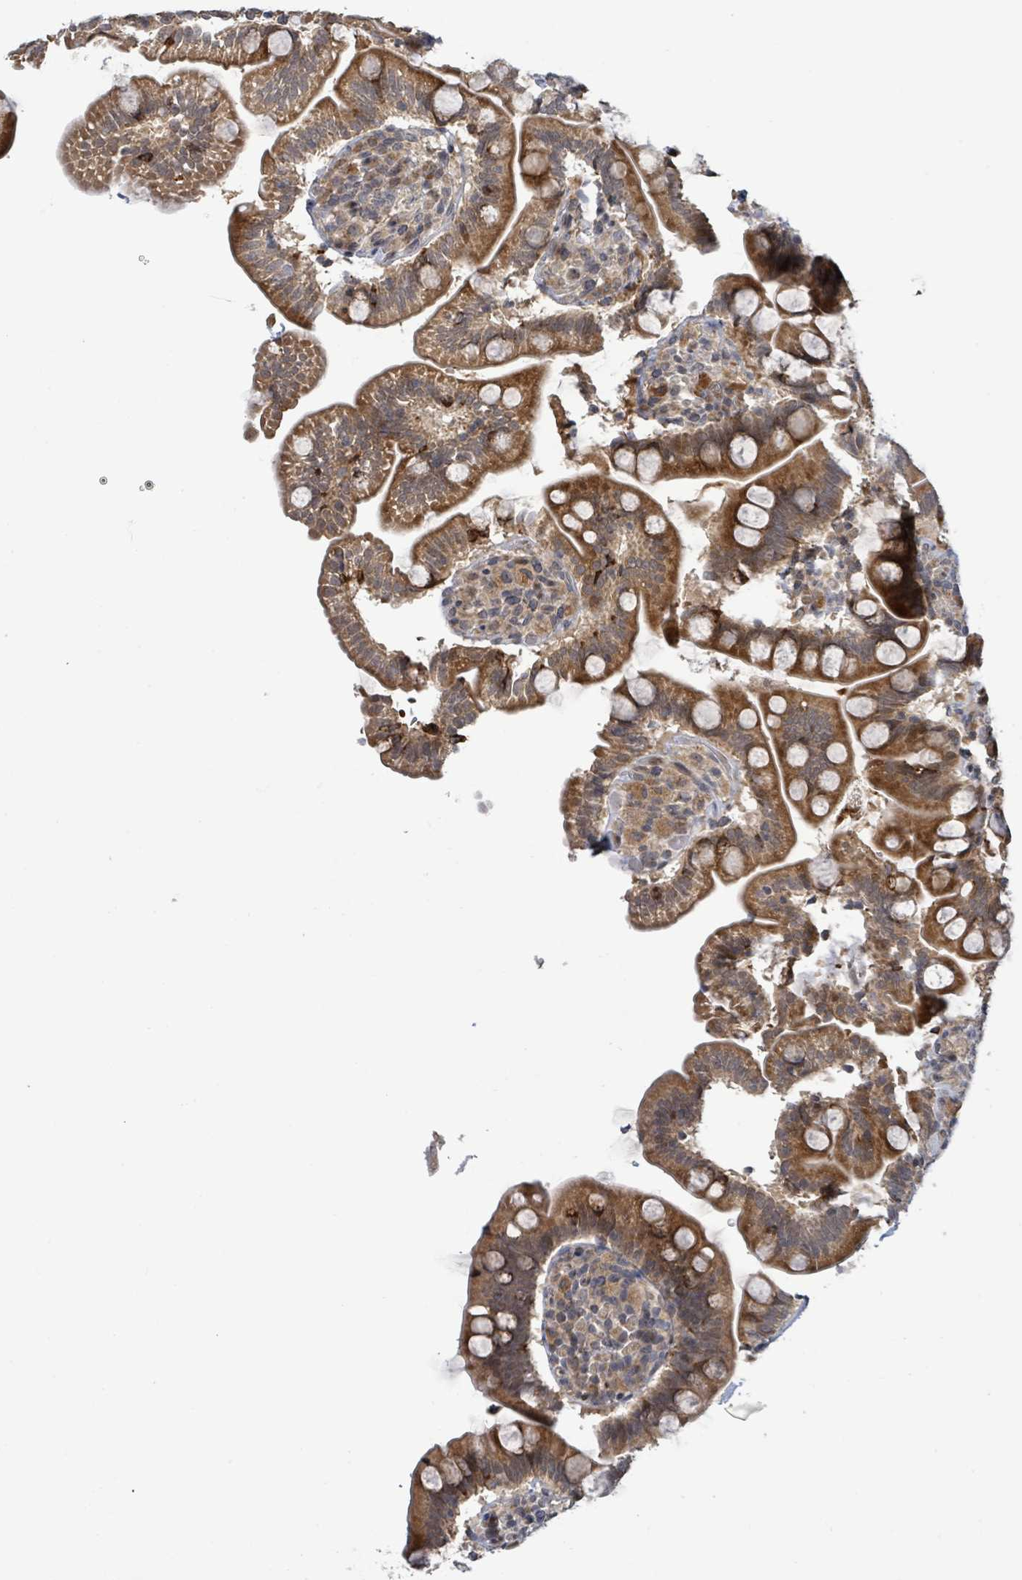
{"staining": {"intensity": "strong", "quantity": ">75%", "location": "cytoplasmic/membranous"}, "tissue": "small intestine", "cell_type": "Glandular cells", "image_type": "normal", "snomed": [{"axis": "morphology", "description": "Normal tissue, NOS"}, {"axis": "topography", "description": "Small intestine"}], "caption": "Small intestine stained for a protein (brown) exhibits strong cytoplasmic/membranous positive staining in approximately >75% of glandular cells.", "gene": "ITGA11", "patient": {"sex": "female", "age": 64}}